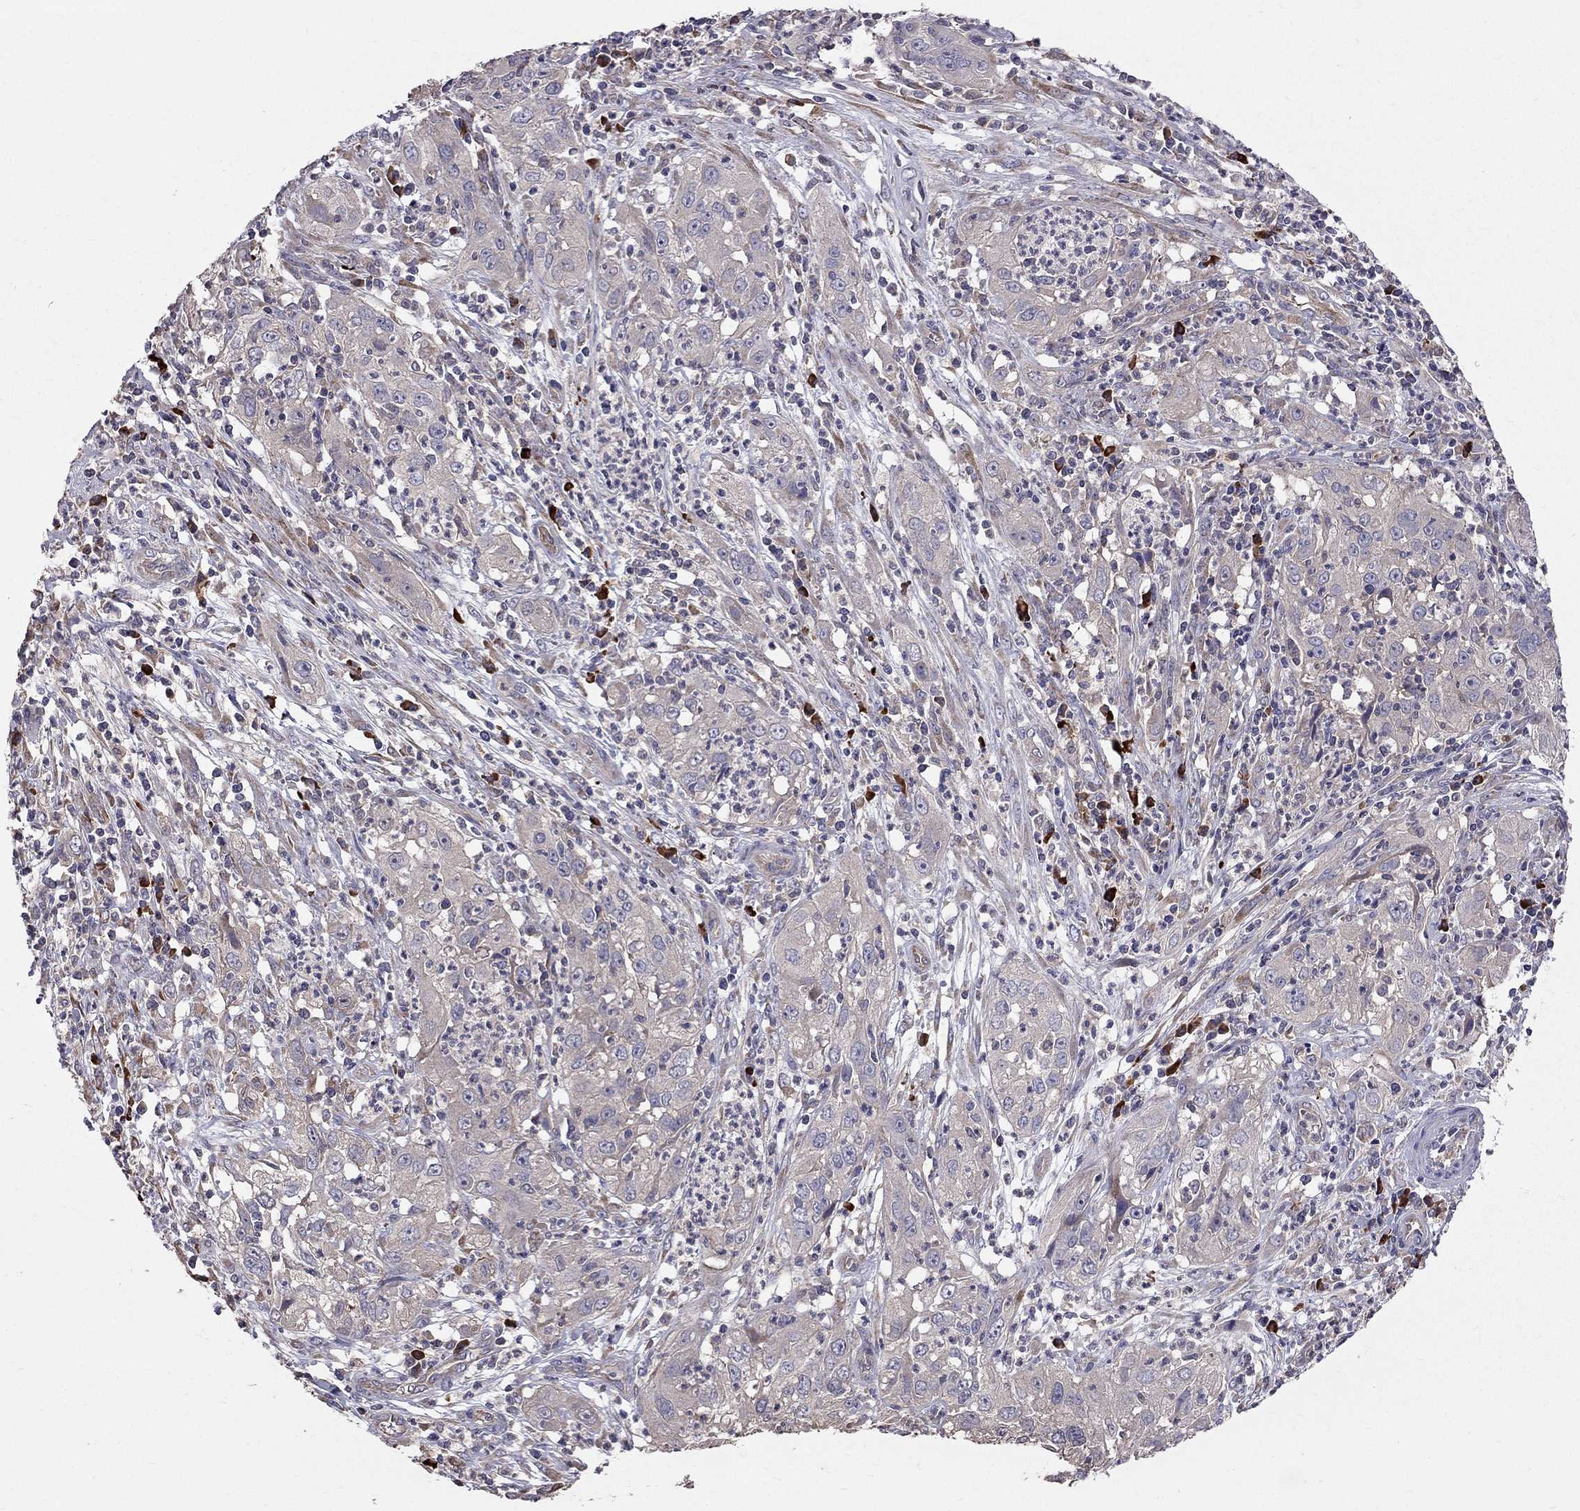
{"staining": {"intensity": "weak", "quantity": "<25%", "location": "cytoplasmic/membranous"}, "tissue": "cervical cancer", "cell_type": "Tumor cells", "image_type": "cancer", "snomed": [{"axis": "morphology", "description": "Squamous cell carcinoma, NOS"}, {"axis": "topography", "description": "Cervix"}], "caption": "The immunohistochemistry micrograph has no significant positivity in tumor cells of cervical squamous cell carcinoma tissue.", "gene": "PIK3CG", "patient": {"sex": "female", "age": 32}}